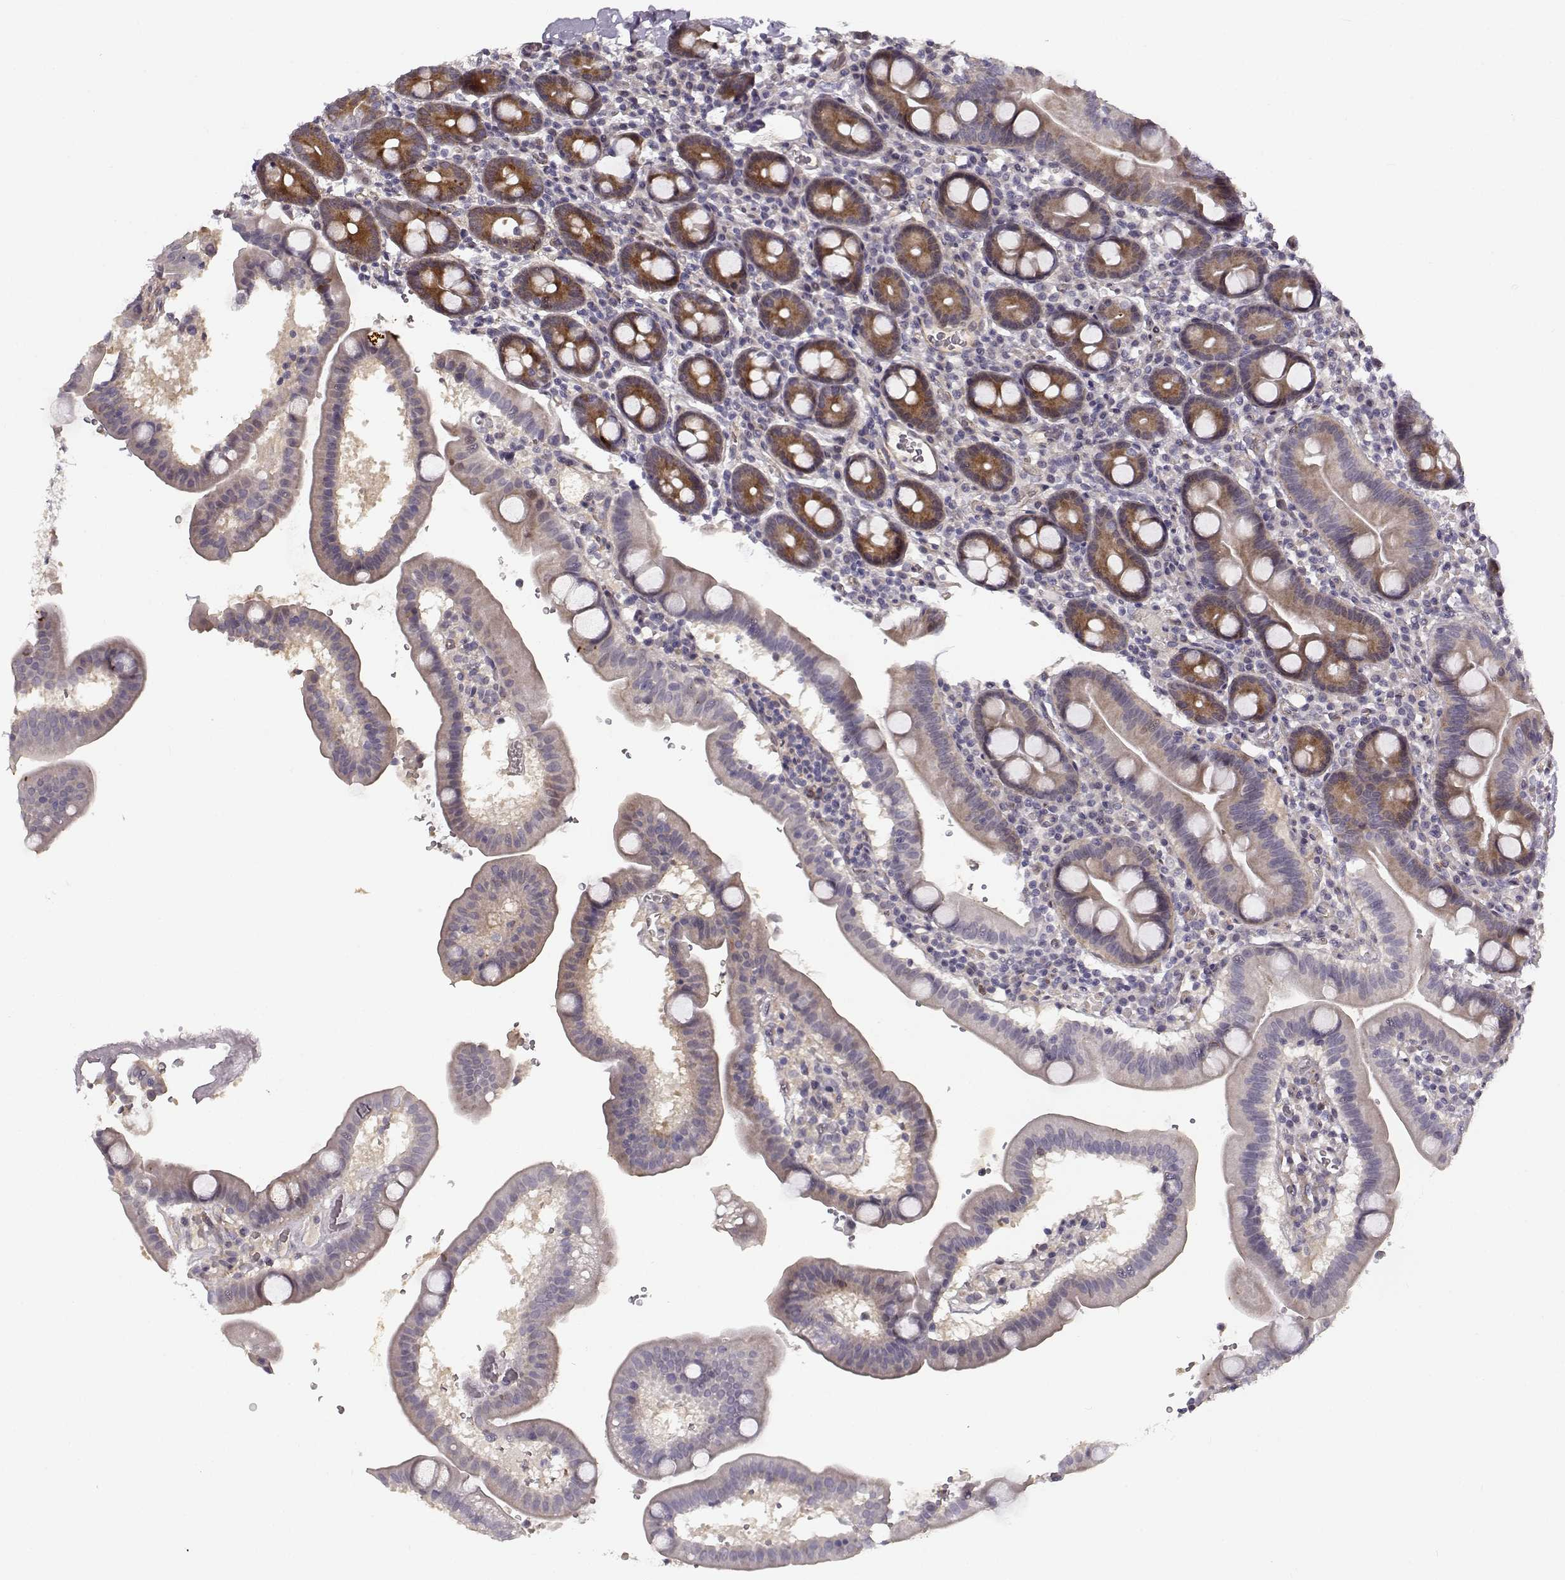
{"staining": {"intensity": "moderate", "quantity": "<25%", "location": "cytoplasmic/membranous"}, "tissue": "duodenum", "cell_type": "Glandular cells", "image_type": "normal", "snomed": [{"axis": "morphology", "description": "Normal tissue, NOS"}, {"axis": "topography", "description": "Duodenum"}], "caption": "Protein expression by immunohistochemistry (IHC) exhibits moderate cytoplasmic/membranous positivity in approximately <25% of glandular cells in benign duodenum. (DAB IHC, brown staining for protein, blue staining for nuclei).", "gene": "RGS9BP", "patient": {"sex": "male", "age": 59}}